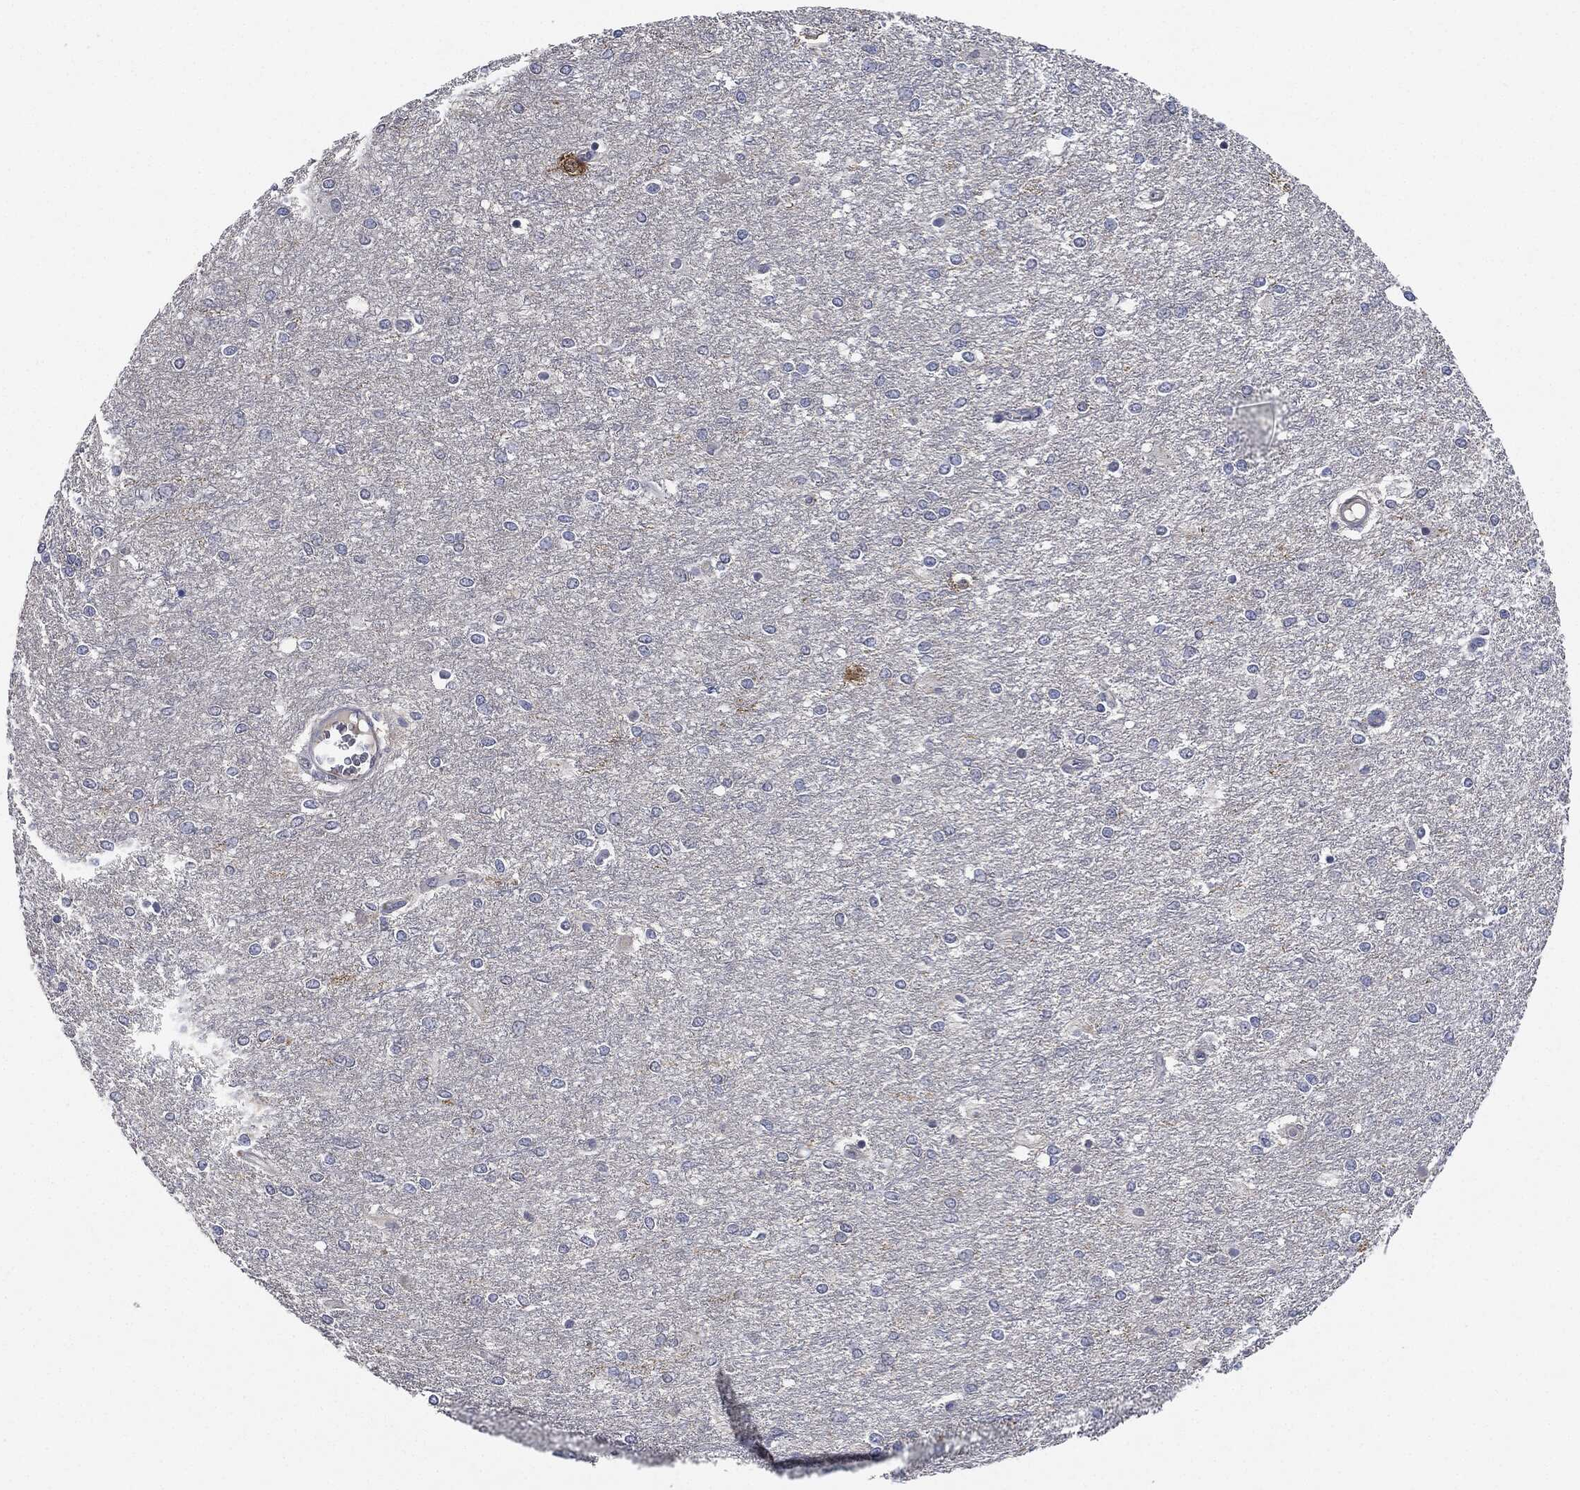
{"staining": {"intensity": "negative", "quantity": "none", "location": "none"}, "tissue": "glioma", "cell_type": "Tumor cells", "image_type": "cancer", "snomed": [{"axis": "morphology", "description": "Glioma, malignant, High grade"}, {"axis": "topography", "description": "Brain"}], "caption": "Immunohistochemistry (IHC) histopathology image of glioma stained for a protein (brown), which shows no positivity in tumor cells.", "gene": "NTRK1", "patient": {"sex": "female", "age": 61}}